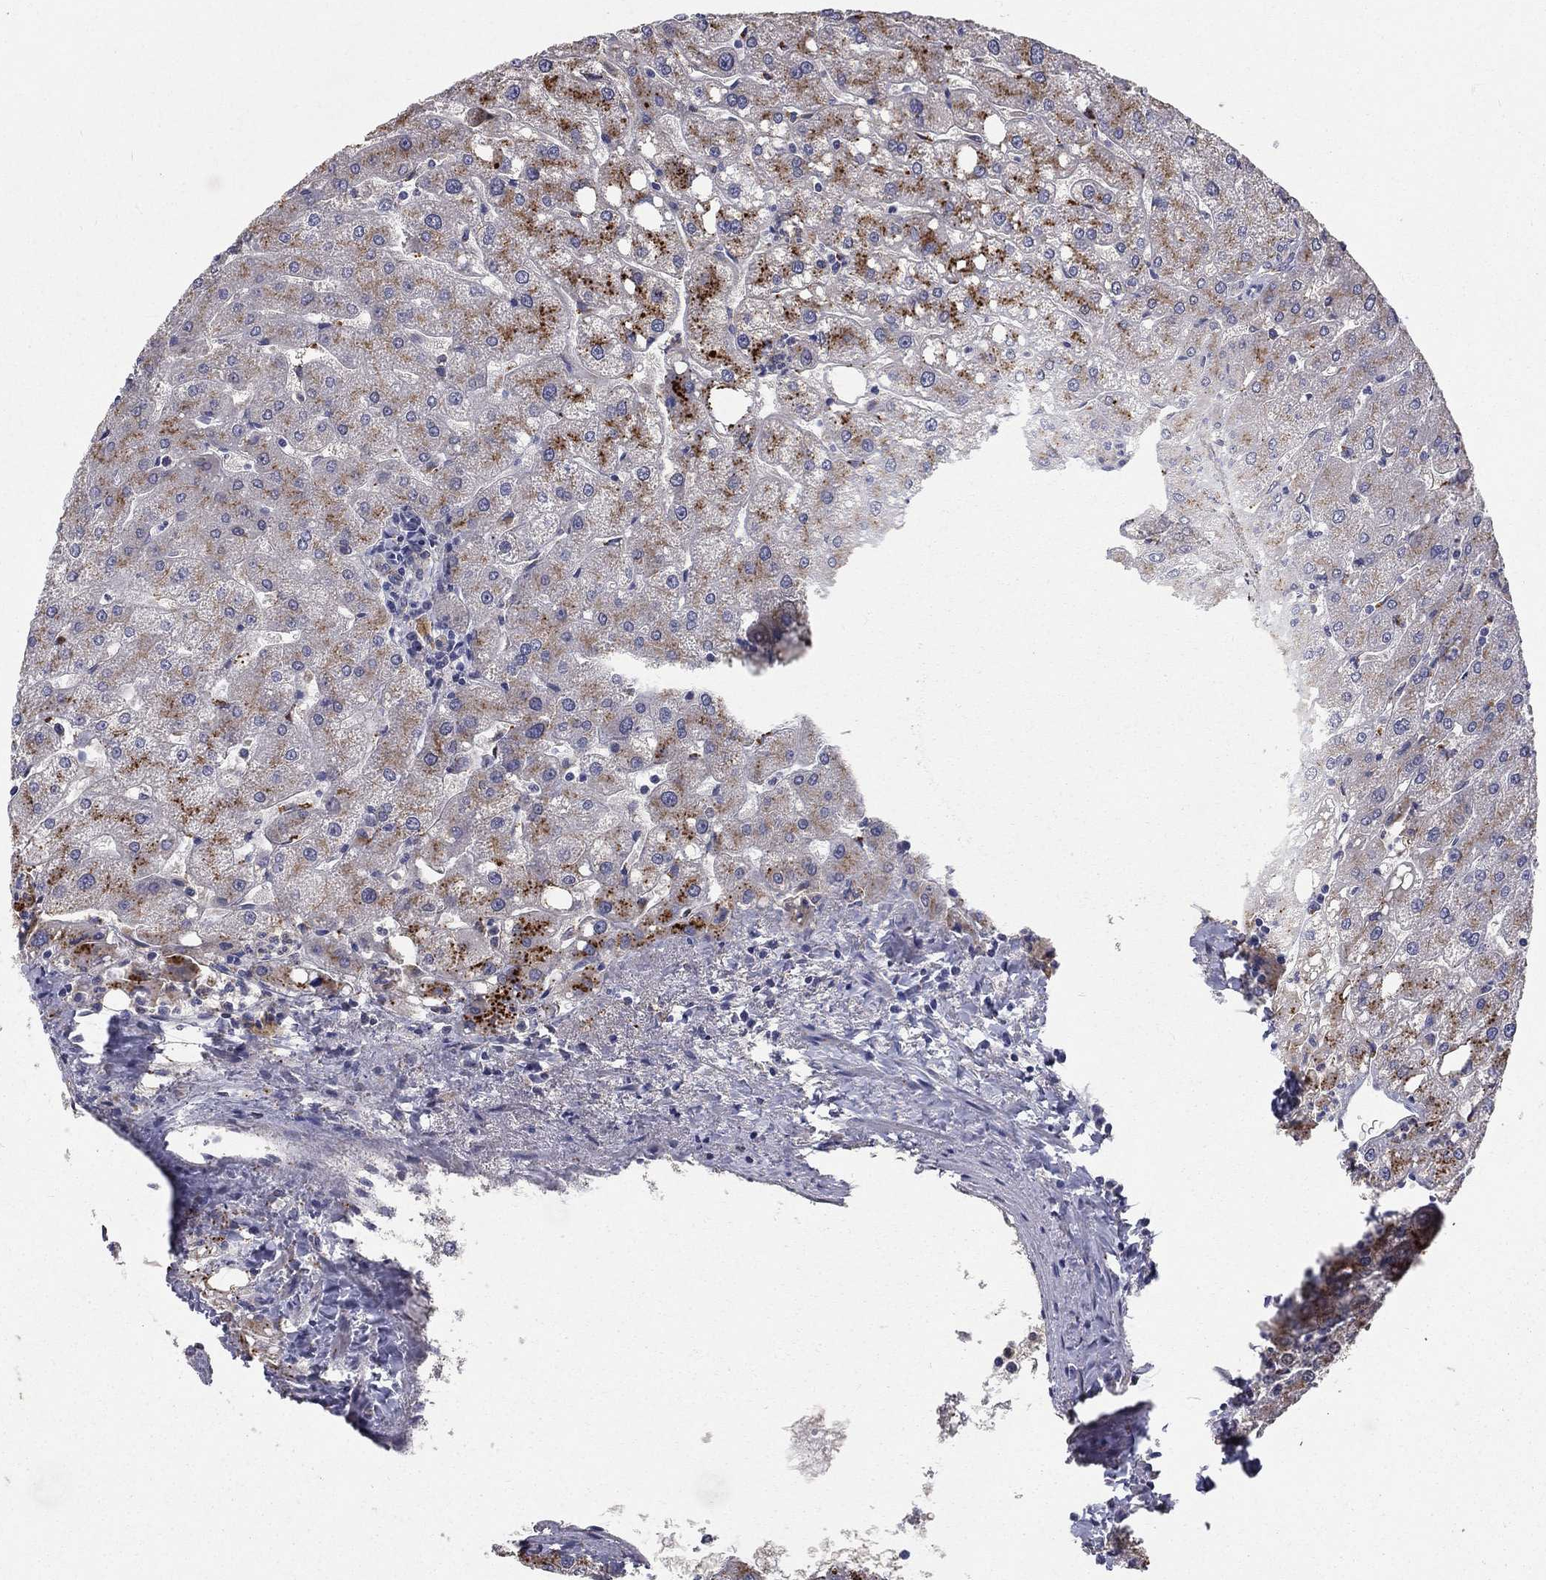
{"staining": {"intensity": "negative", "quantity": "none", "location": "none"}, "tissue": "liver", "cell_type": "Cholangiocytes", "image_type": "normal", "snomed": [{"axis": "morphology", "description": "Normal tissue, NOS"}, {"axis": "topography", "description": "Liver"}], "caption": "A high-resolution photomicrograph shows immunohistochemistry (IHC) staining of normal liver, which displays no significant staining in cholangiocytes. (Immunohistochemistry (ihc), brightfield microscopy, high magnification).", "gene": "EPDR1", "patient": {"sex": "male", "age": 67}}